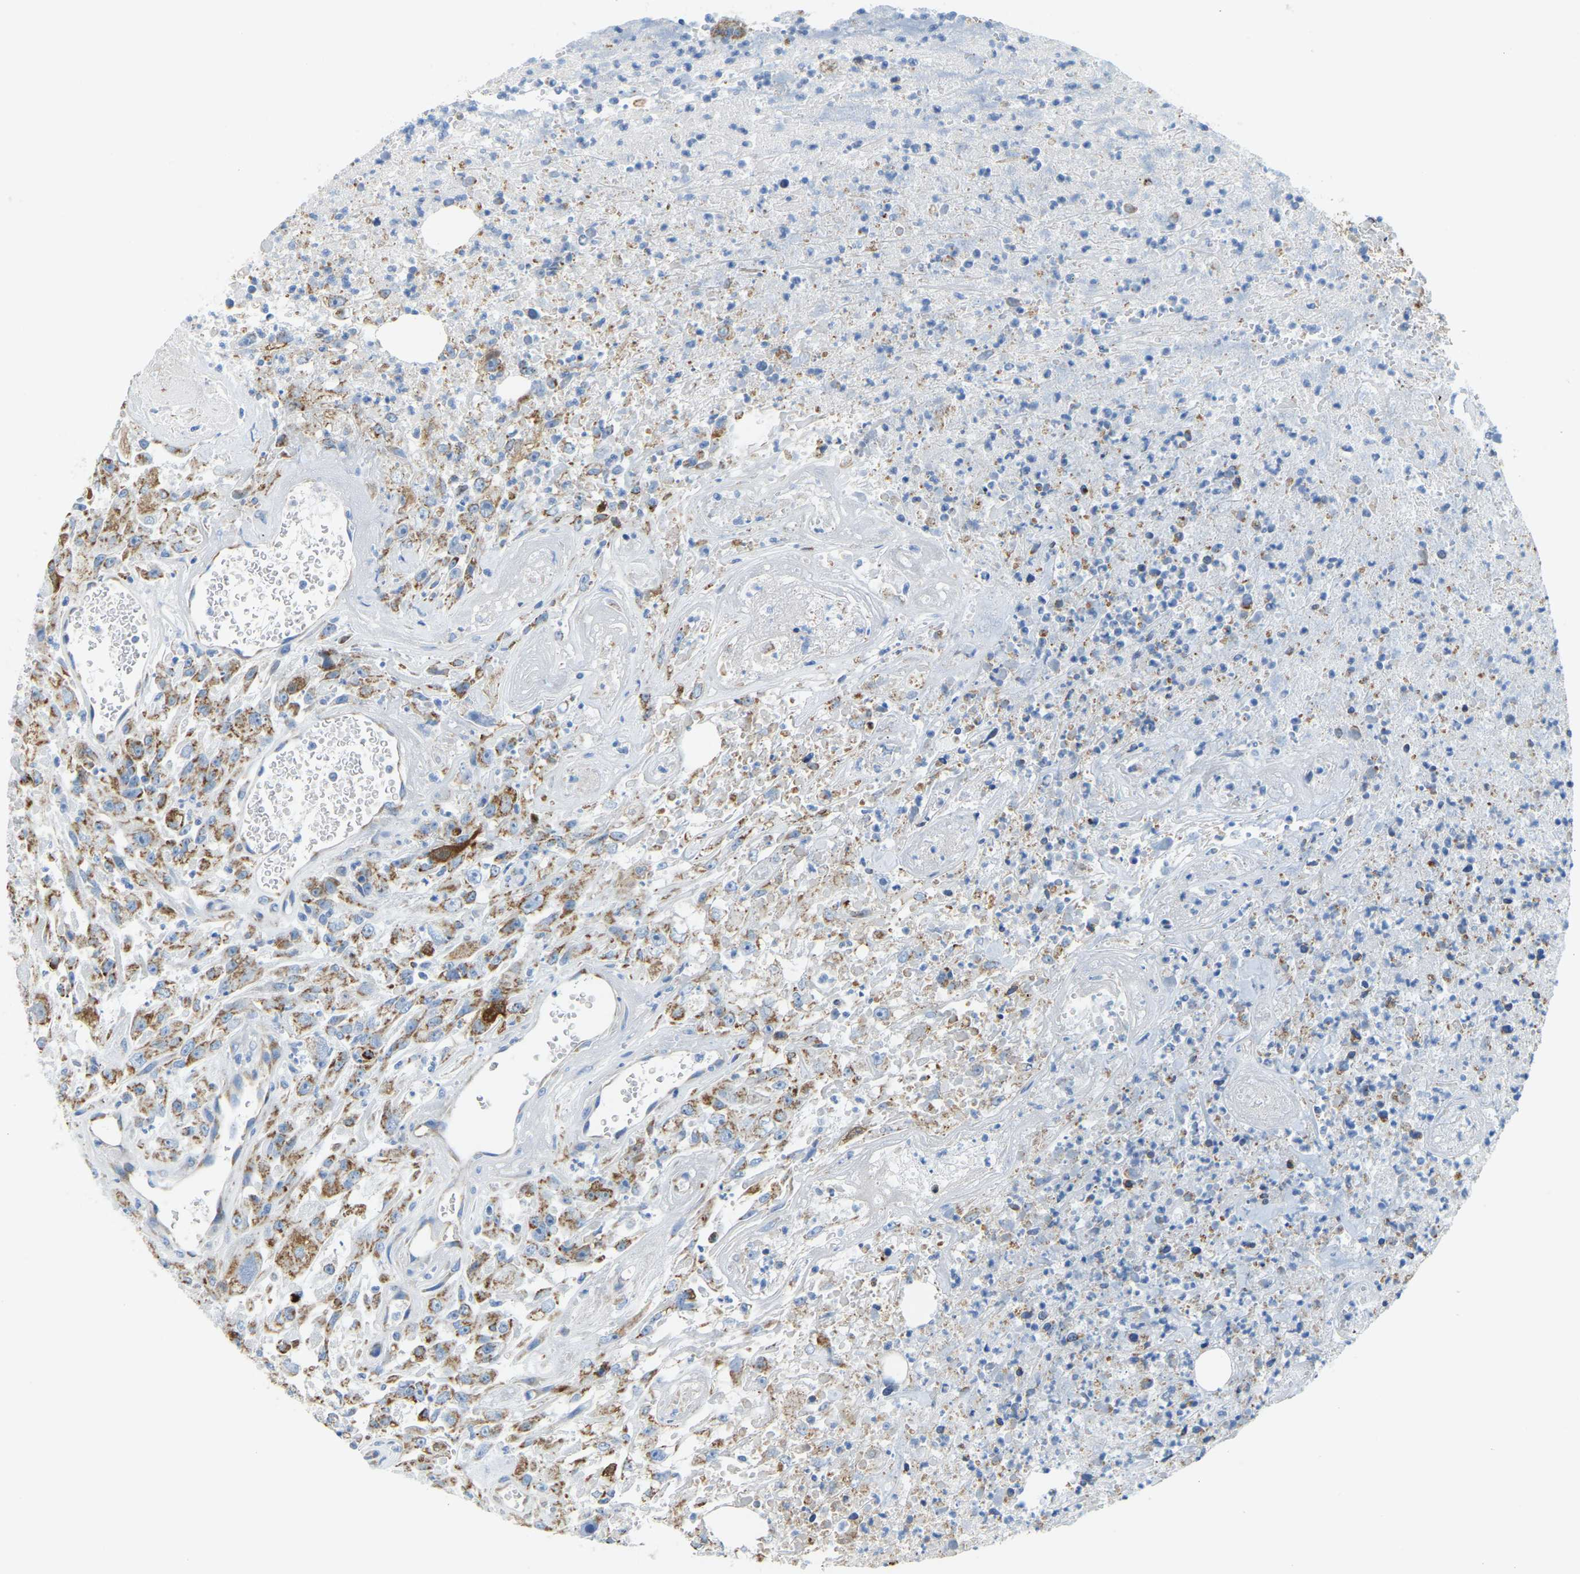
{"staining": {"intensity": "moderate", "quantity": "25%-75%", "location": "cytoplasmic/membranous"}, "tissue": "urothelial cancer", "cell_type": "Tumor cells", "image_type": "cancer", "snomed": [{"axis": "morphology", "description": "Urothelial carcinoma, High grade"}, {"axis": "topography", "description": "Urinary bladder"}], "caption": "Immunohistochemical staining of high-grade urothelial carcinoma shows moderate cytoplasmic/membranous protein expression in about 25%-75% of tumor cells.", "gene": "GDA", "patient": {"sex": "male", "age": 46}}